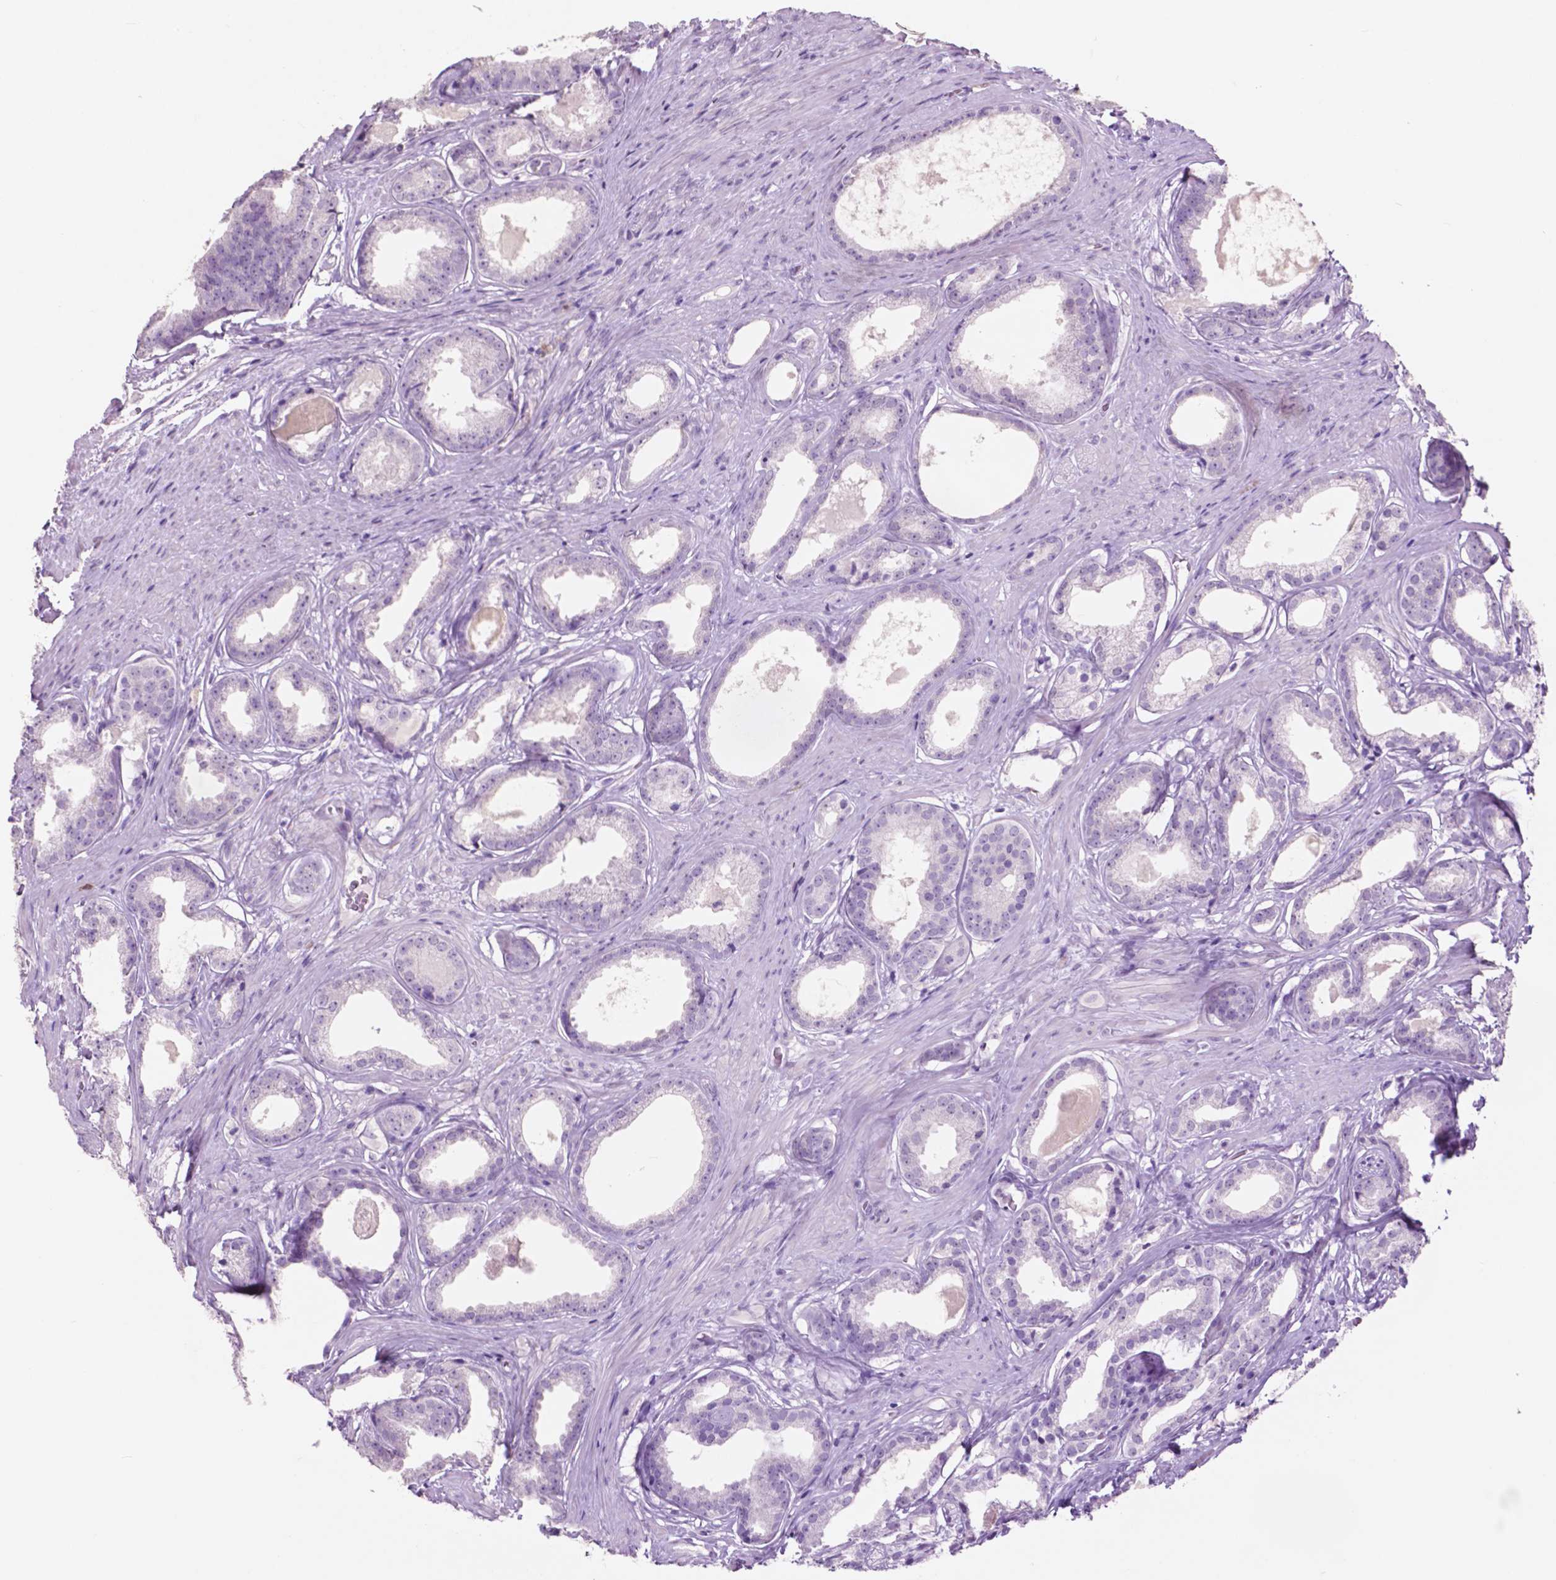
{"staining": {"intensity": "negative", "quantity": "none", "location": "none"}, "tissue": "prostate cancer", "cell_type": "Tumor cells", "image_type": "cancer", "snomed": [{"axis": "morphology", "description": "Adenocarcinoma, Low grade"}, {"axis": "topography", "description": "Prostate"}], "caption": "There is no significant staining in tumor cells of prostate adenocarcinoma (low-grade). The staining was performed using DAB to visualize the protein expression in brown, while the nuclei were stained in blue with hematoxylin (Magnification: 20x).", "gene": "IDO1", "patient": {"sex": "male", "age": 65}}